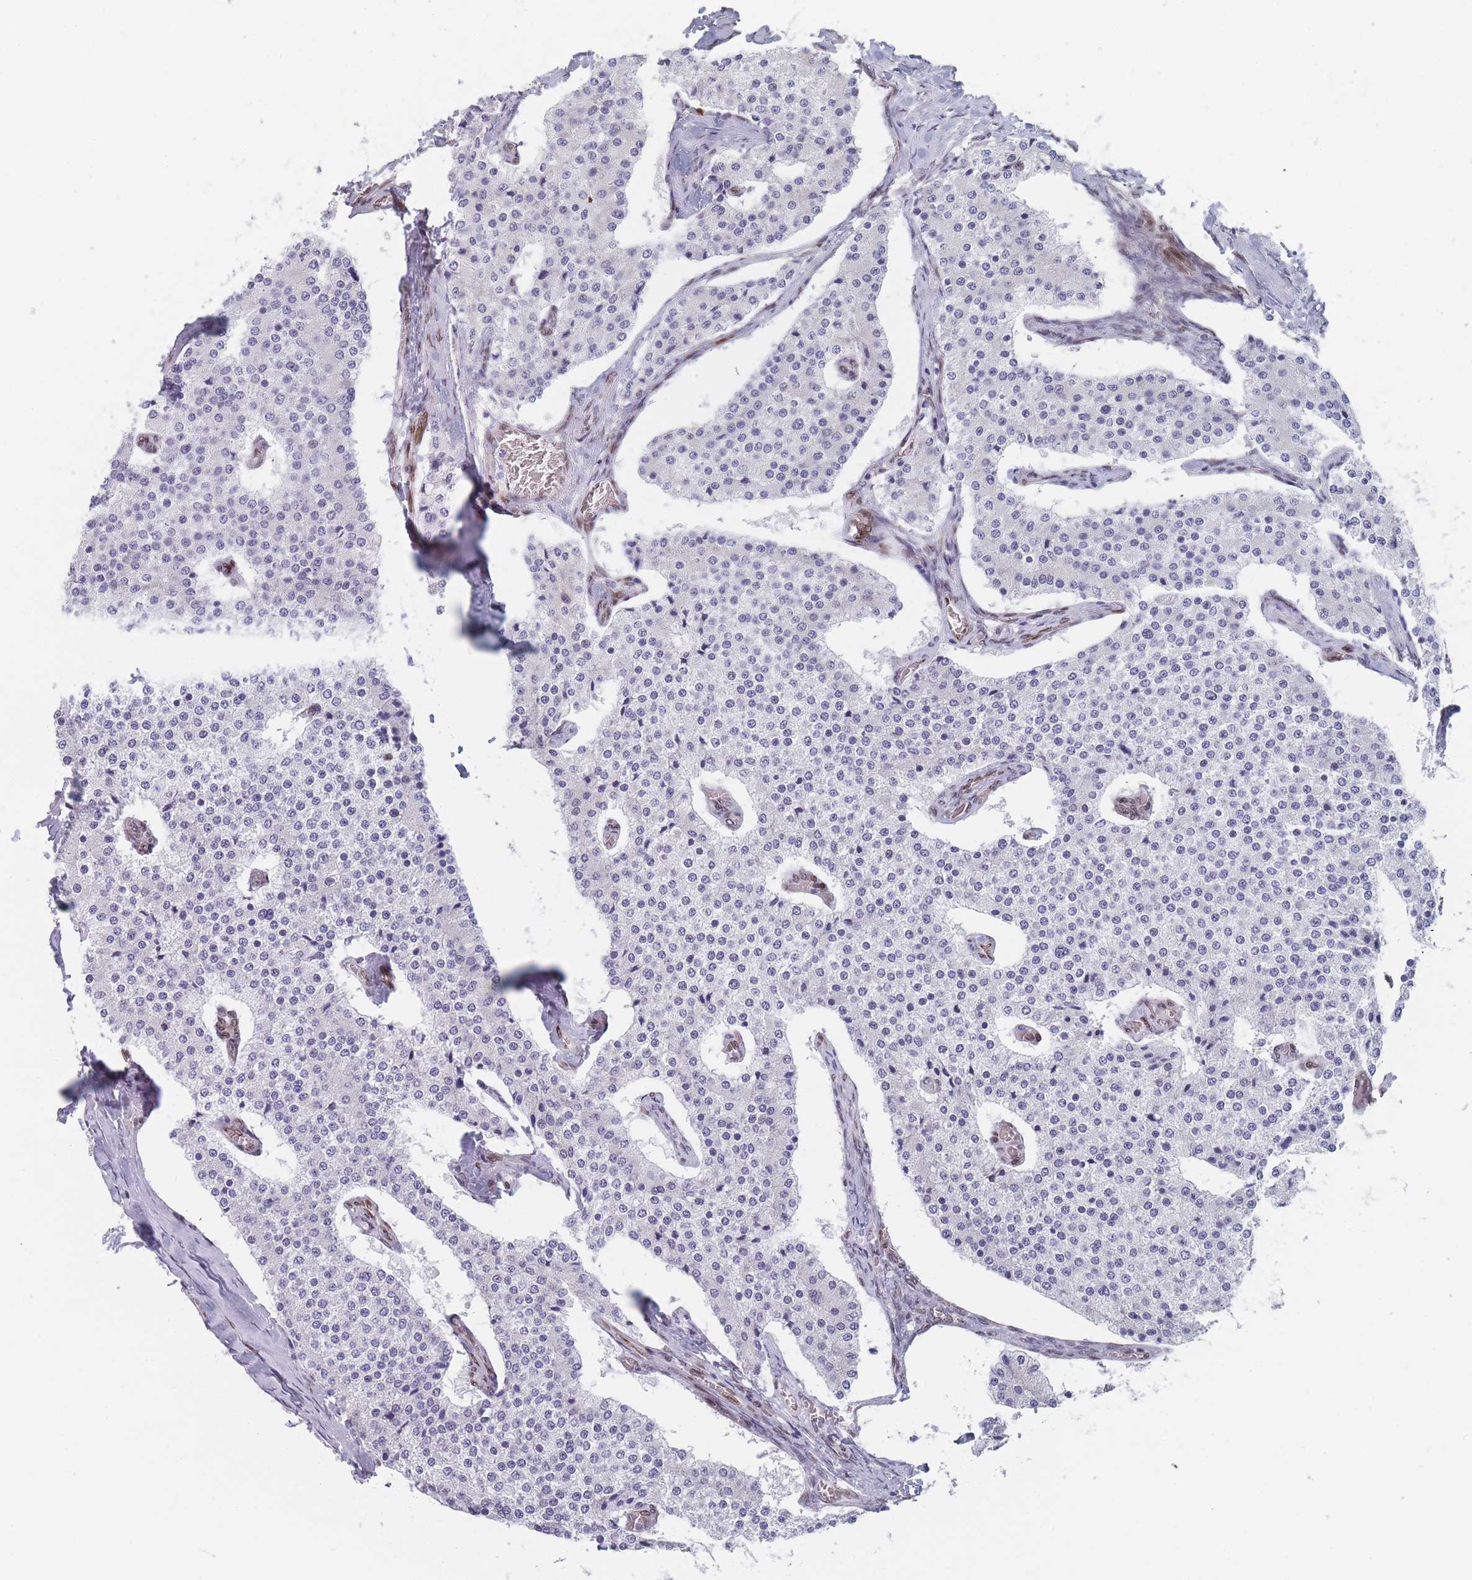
{"staining": {"intensity": "negative", "quantity": "none", "location": "none"}, "tissue": "carcinoid", "cell_type": "Tumor cells", "image_type": "cancer", "snomed": [{"axis": "morphology", "description": "Carcinoid, malignant, NOS"}, {"axis": "topography", "description": "Colon"}], "caption": "Tumor cells show no significant staining in carcinoid. Brightfield microscopy of IHC stained with DAB (brown) and hematoxylin (blue), captured at high magnification.", "gene": "ZBTB1", "patient": {"sex": "female", "age": 52}}